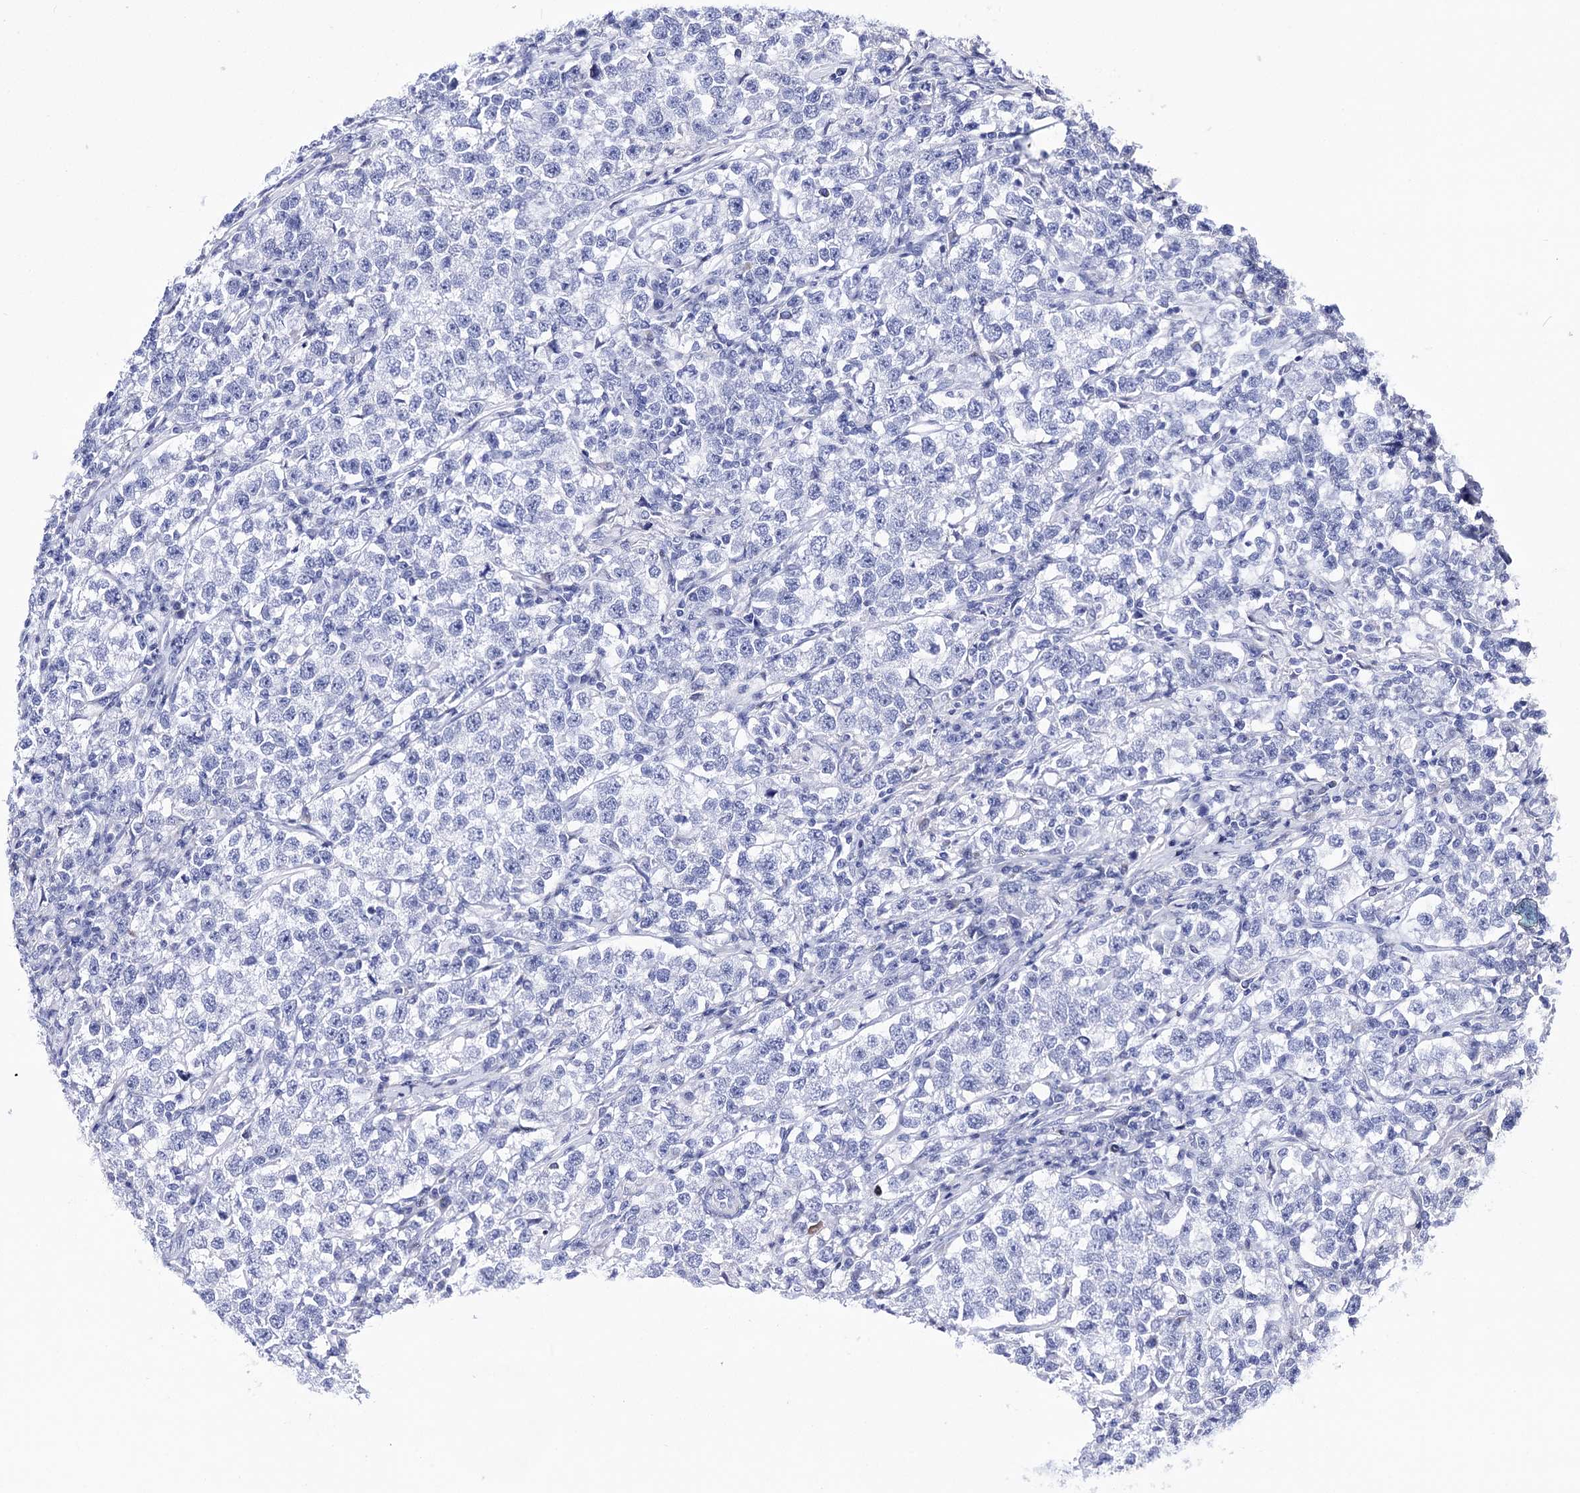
{"staining": {"intensity": "negative", "quantity": "none", "location": "none"}, "tissue": "testis cancer", "cell_type": "Tumor cells", "image_type": "cancer", "snomed": [{"axis": "morphology", "description": "Normal tissue, NOS"}, {"axis": "morphology", "description": "Seminoma, NOS"}, {"axis": "topography", "description": "Testis"}], "caption": "Tumor cells are negative for protein expression in human testis seminoma. (Immunohistochemistry, brightfield microscopy, high magnification).", "gene": "PCGF5", "patient": {"sex": "male", "age": 43}}